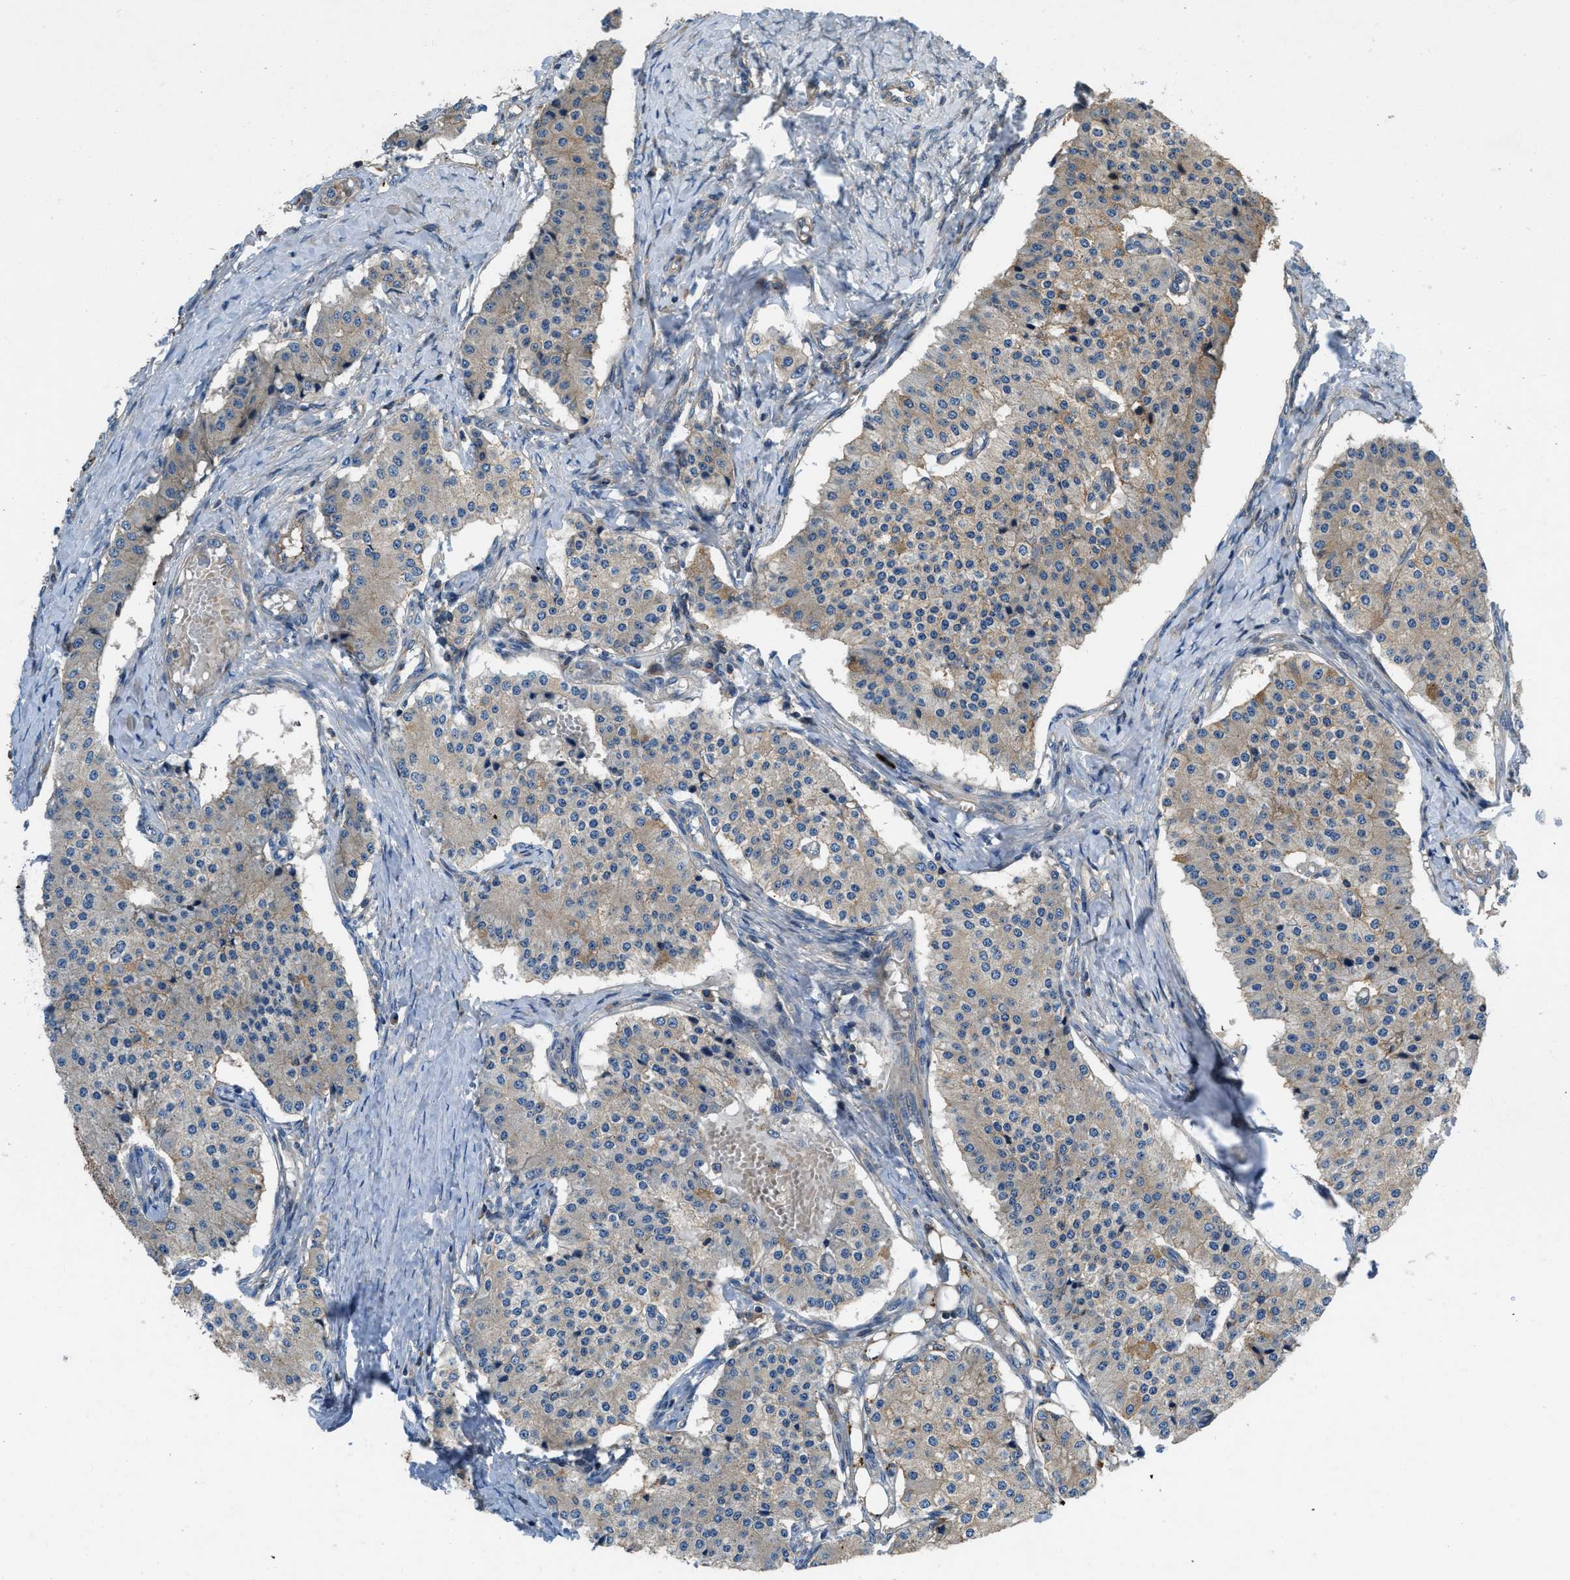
{"staining": {"intensity": "negative", "quantity": "none", "location": "none"}, "tissue": "carcinoid", "cell_type": "Tumor cells", "image_type": "cancer", "snomed": [{"axis": "morphology", "description": "Carcinoid, malignant, NOS"}, {"axis": "topography", "description": "Colon"}], "caption": "A micrograph of malignant carcinoid stained for a protein reveals no brown staining in tumor cells.", "gene": "CNNM3", "patient": {"sex": "female", "age": 52}}